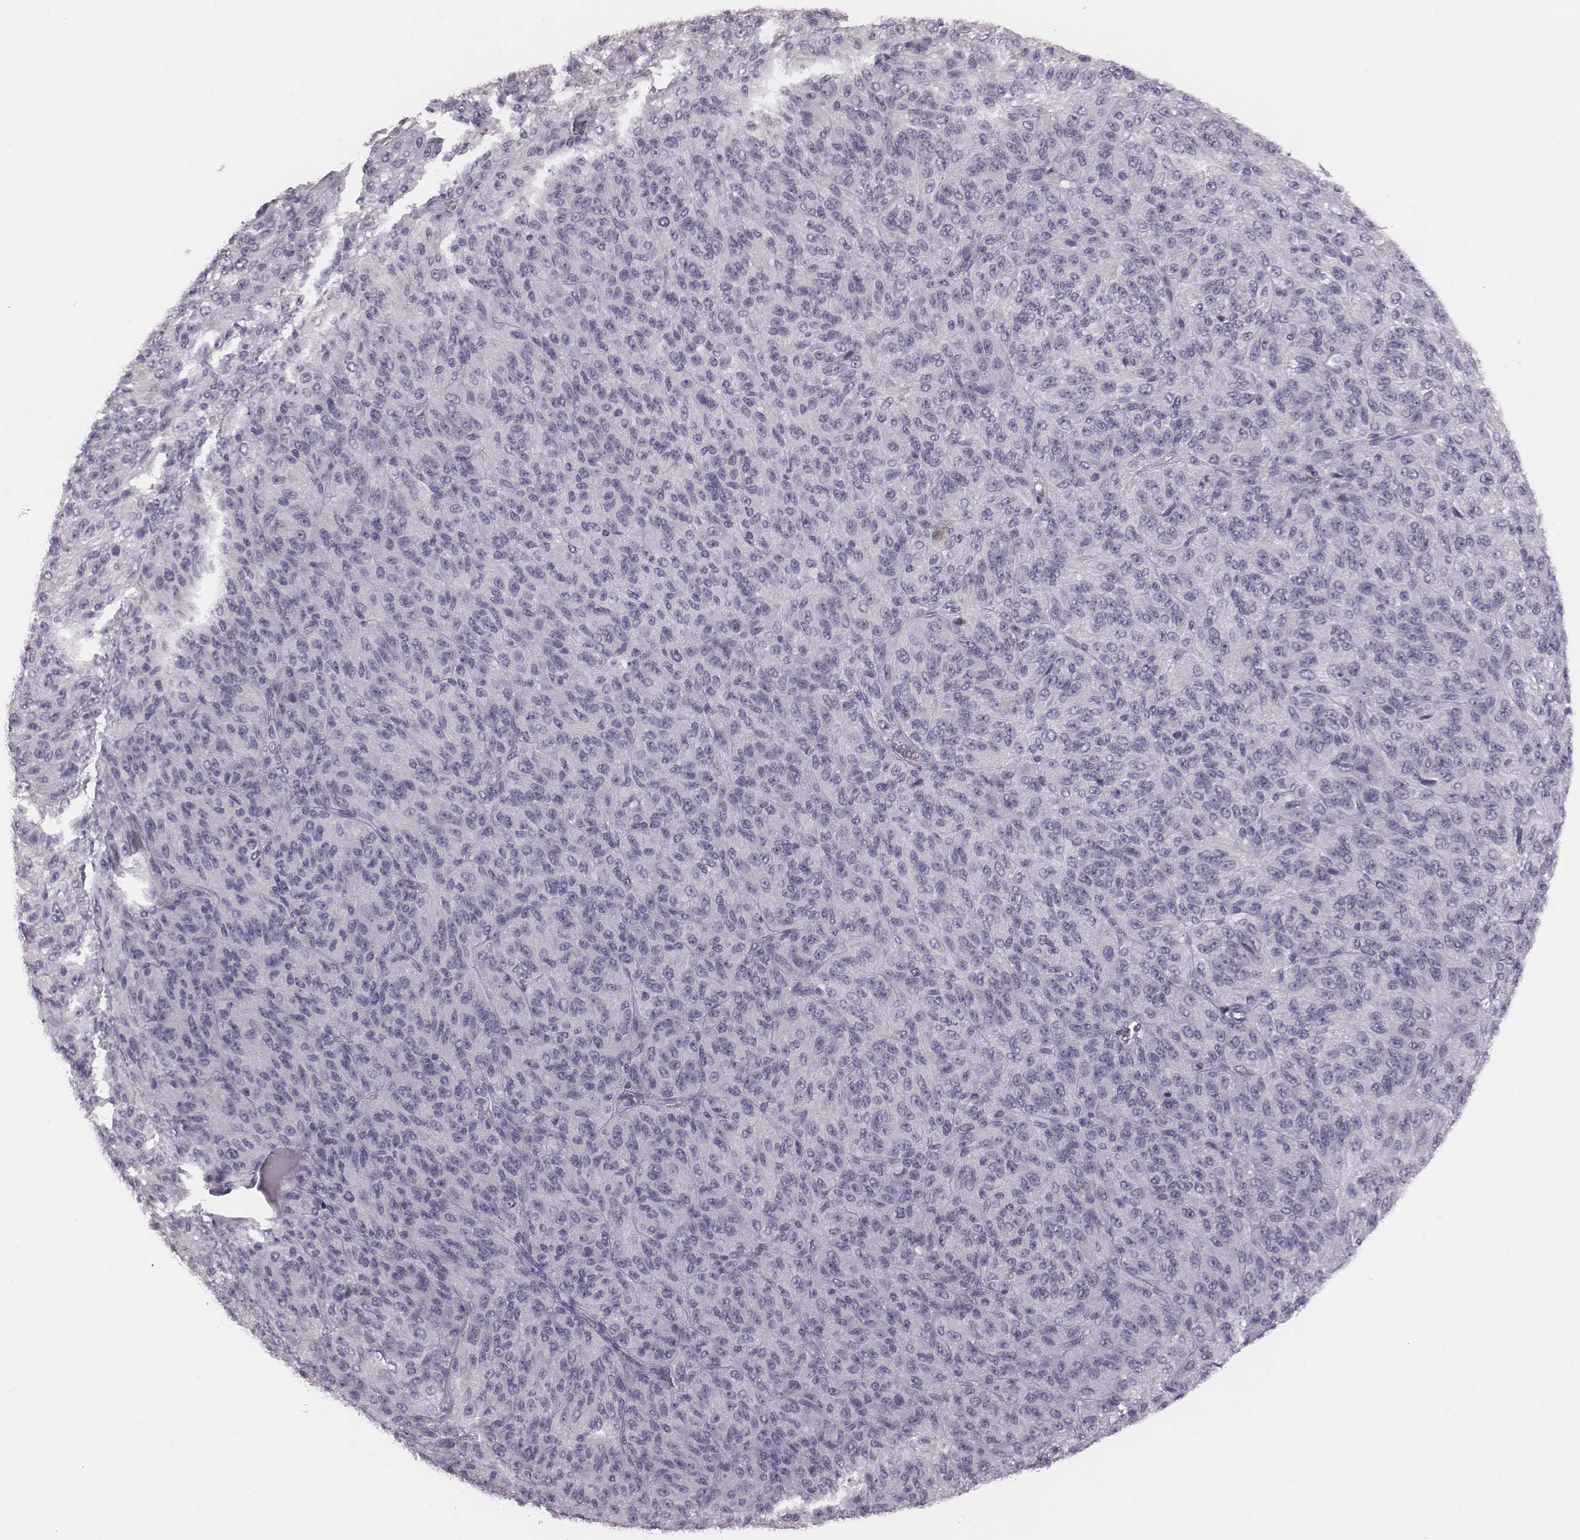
{"staining": {"intensity": "negative", "quantity": "none", "location": "none"}, "tissue": "melanoma", "cell_type": "Tumor cells", "image_type": "cancer", "snomed": [{"axis": "morphology", "description": "Malignant melanoma, Metastatic site"}, {"axis": "topography", "description": "Brain"}], "caption": "Human malignant melanoma (metastatic site) stained for a protein using IHC reveals no expression in tumor cells.", "gene": "CFTR", "patient": {"sex": "female", "age": 56}}